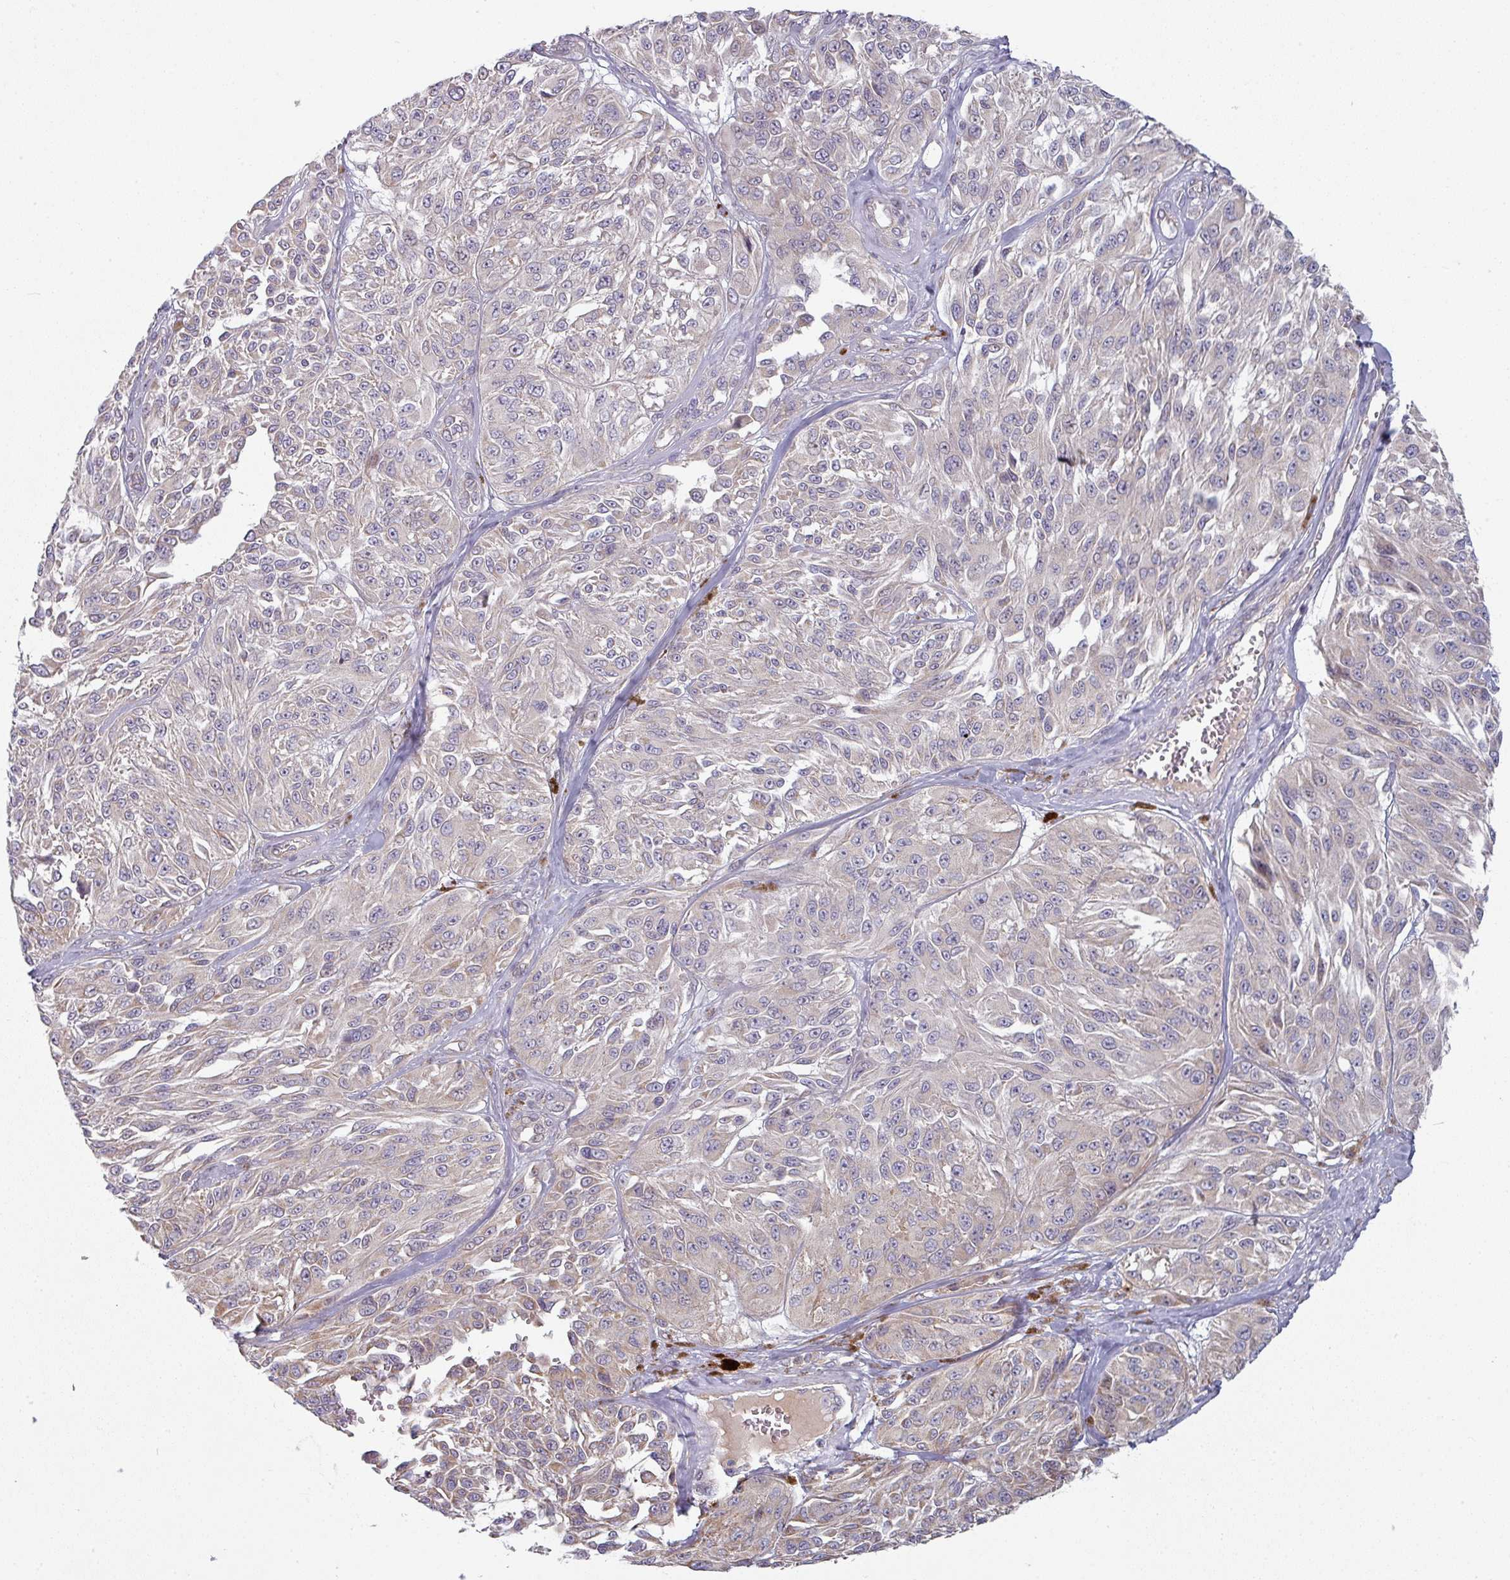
{"staining": {"intensity": "negative", "quantity": "none", "location": "none"}, "tissue": "melanoma", "cell_type": "Tumor cells", "image_type": "cancer", "snomed": [{"axis": "morphology", "description": "Malignant melanoma, NOS"}, {"axis": "topography", "description": "Skin"}], "caption": "Immunohistochemistry (IHC) of human malignant melanoma reveals no staining in tumor cells. Nuclei are stained in blue.", "gene": "PLEKHJ1", "patient": {"sex": "male", "age": 94}}